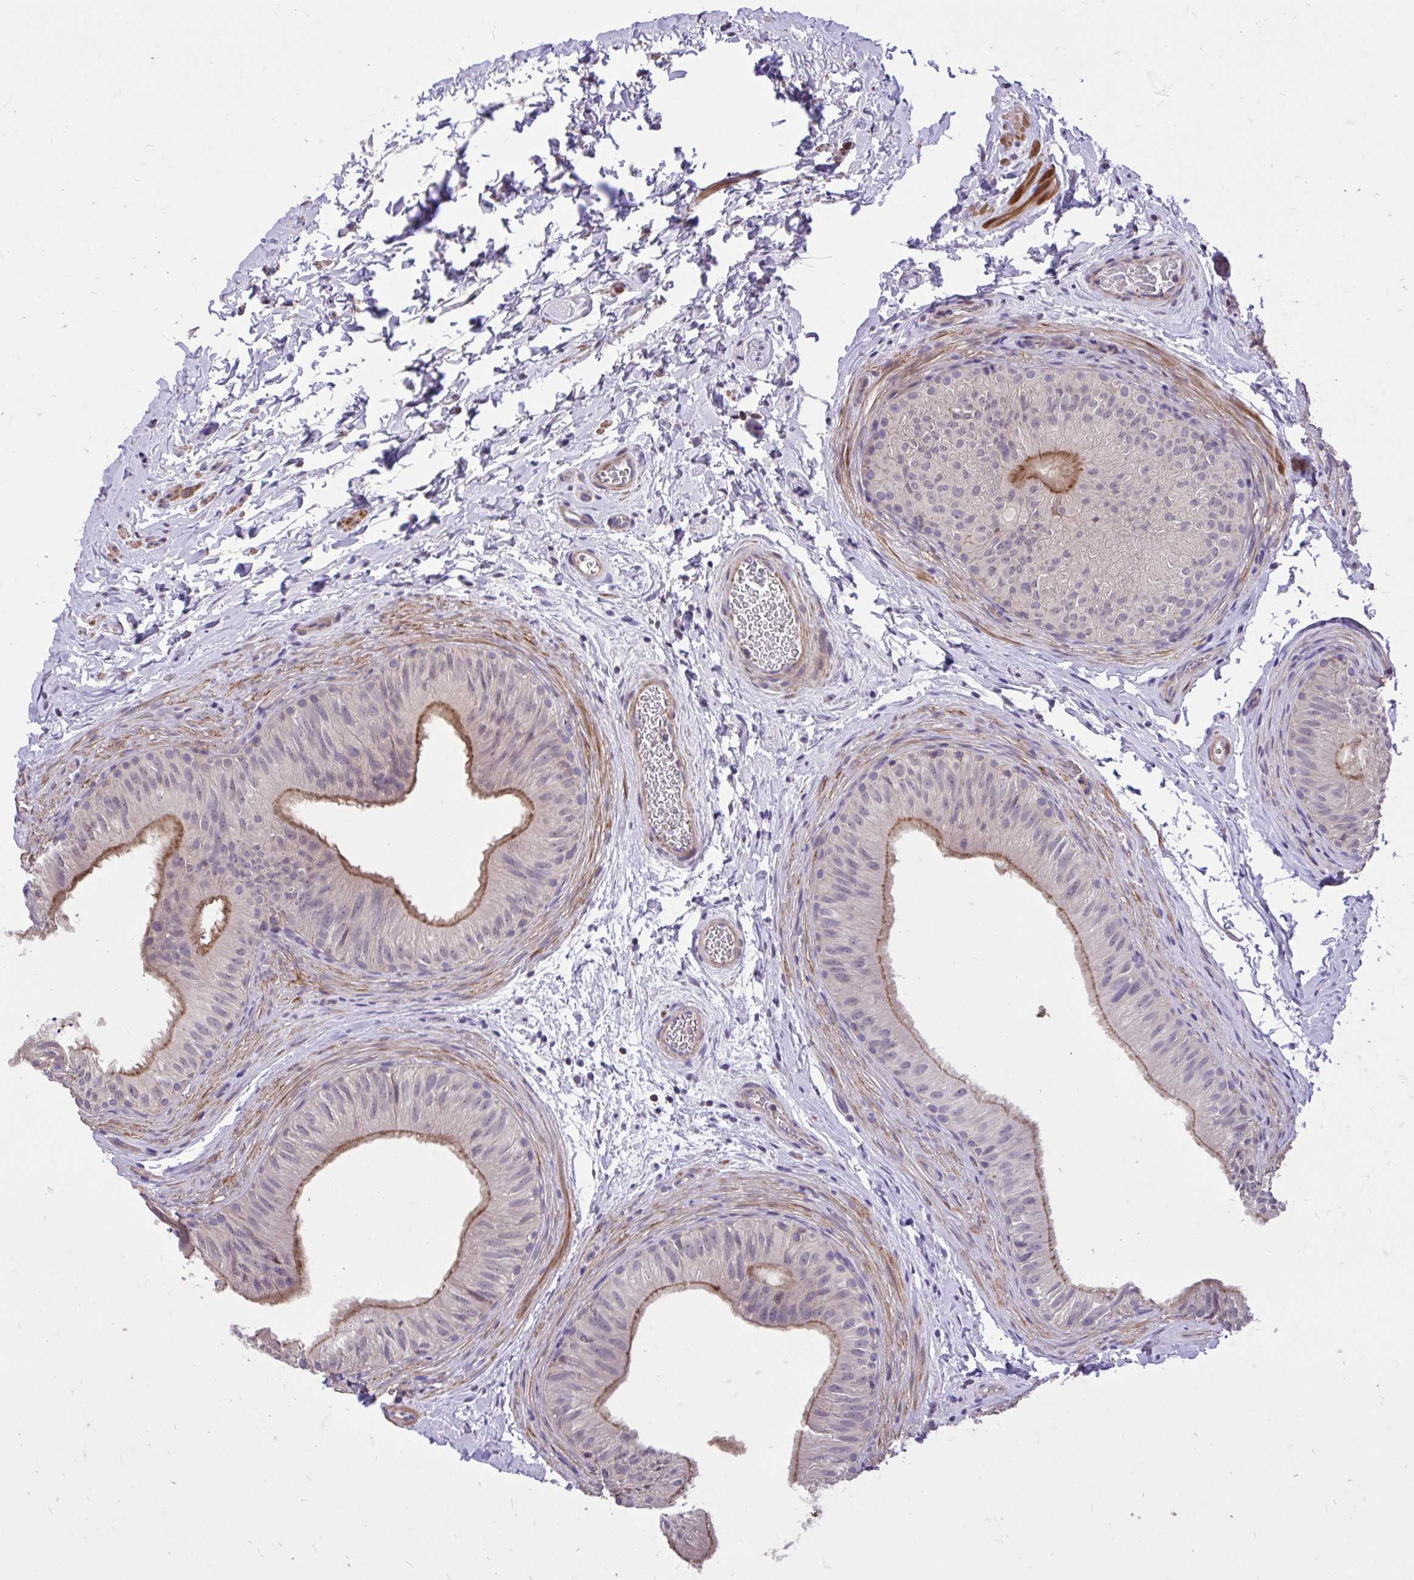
{"staining": {"intensity": "strong", "quantity": "25%-75%", "location": "cytoplasmic/membranous"}, "tissue": "epididymis", "cell_type": "Glandular cells", "image_type": "normal", "snomed": [{"axis": "morphology", "description": "Normal tissue, NOS"}, {"axis": "topography", "description": "Epididymis"}], "caption": "High-power microscopy captured an immunohistochemistry (IHC) histopathology image of unremarkable epididymis, revealing strong cytoplasmic/membranous positivity in approximately 25%-75% of glandular cells. The staining was performed using DAB (3,3'-diaminobenzidine), with brown indicating positive protein expression. Nuclei are stained blue with hematoxylin.", "gene": "IGFL2", "patient": {"sex": "male", "age": 24}}